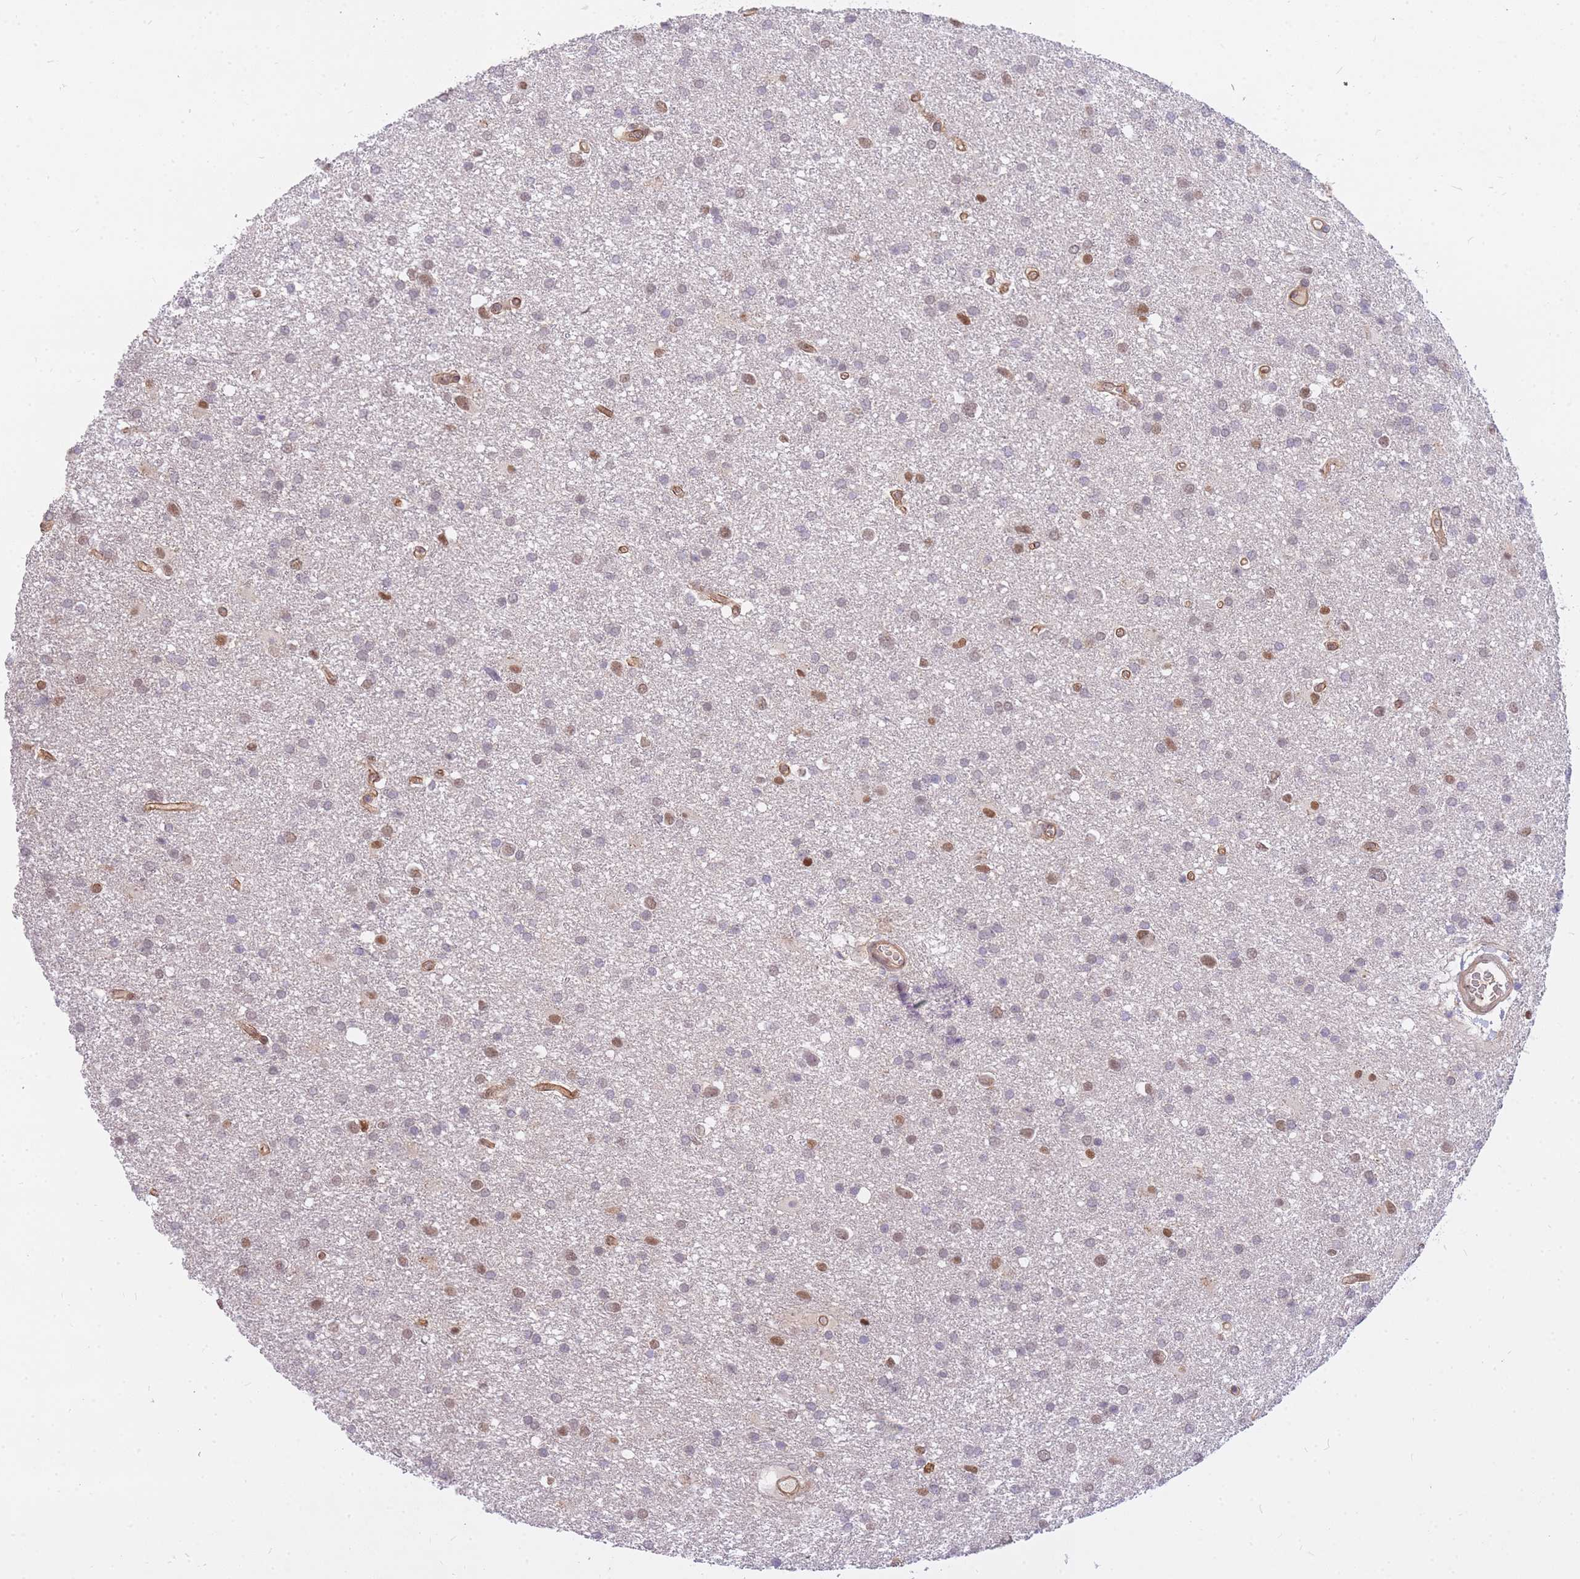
{"staining": {"intensity": "moderate", "quantity": "25%-75%", "location": "nuclear"}, "tissue": "glioma", "cell_type": "Tumor cells", "image_type": "cancer", "snomed": [{"axis": "morphology", "description": "Glioma, malignant, Low grade"}, {"axis": "topography", "description": "Brain"}], "caption": "Protein expression analysis of malignant glioma (low-grade) displays moderate nuclear expression in approximately 25%-75% of tumor cells.", "gene": "TLE2", "patient": {"sex": "female", "age": 32}}